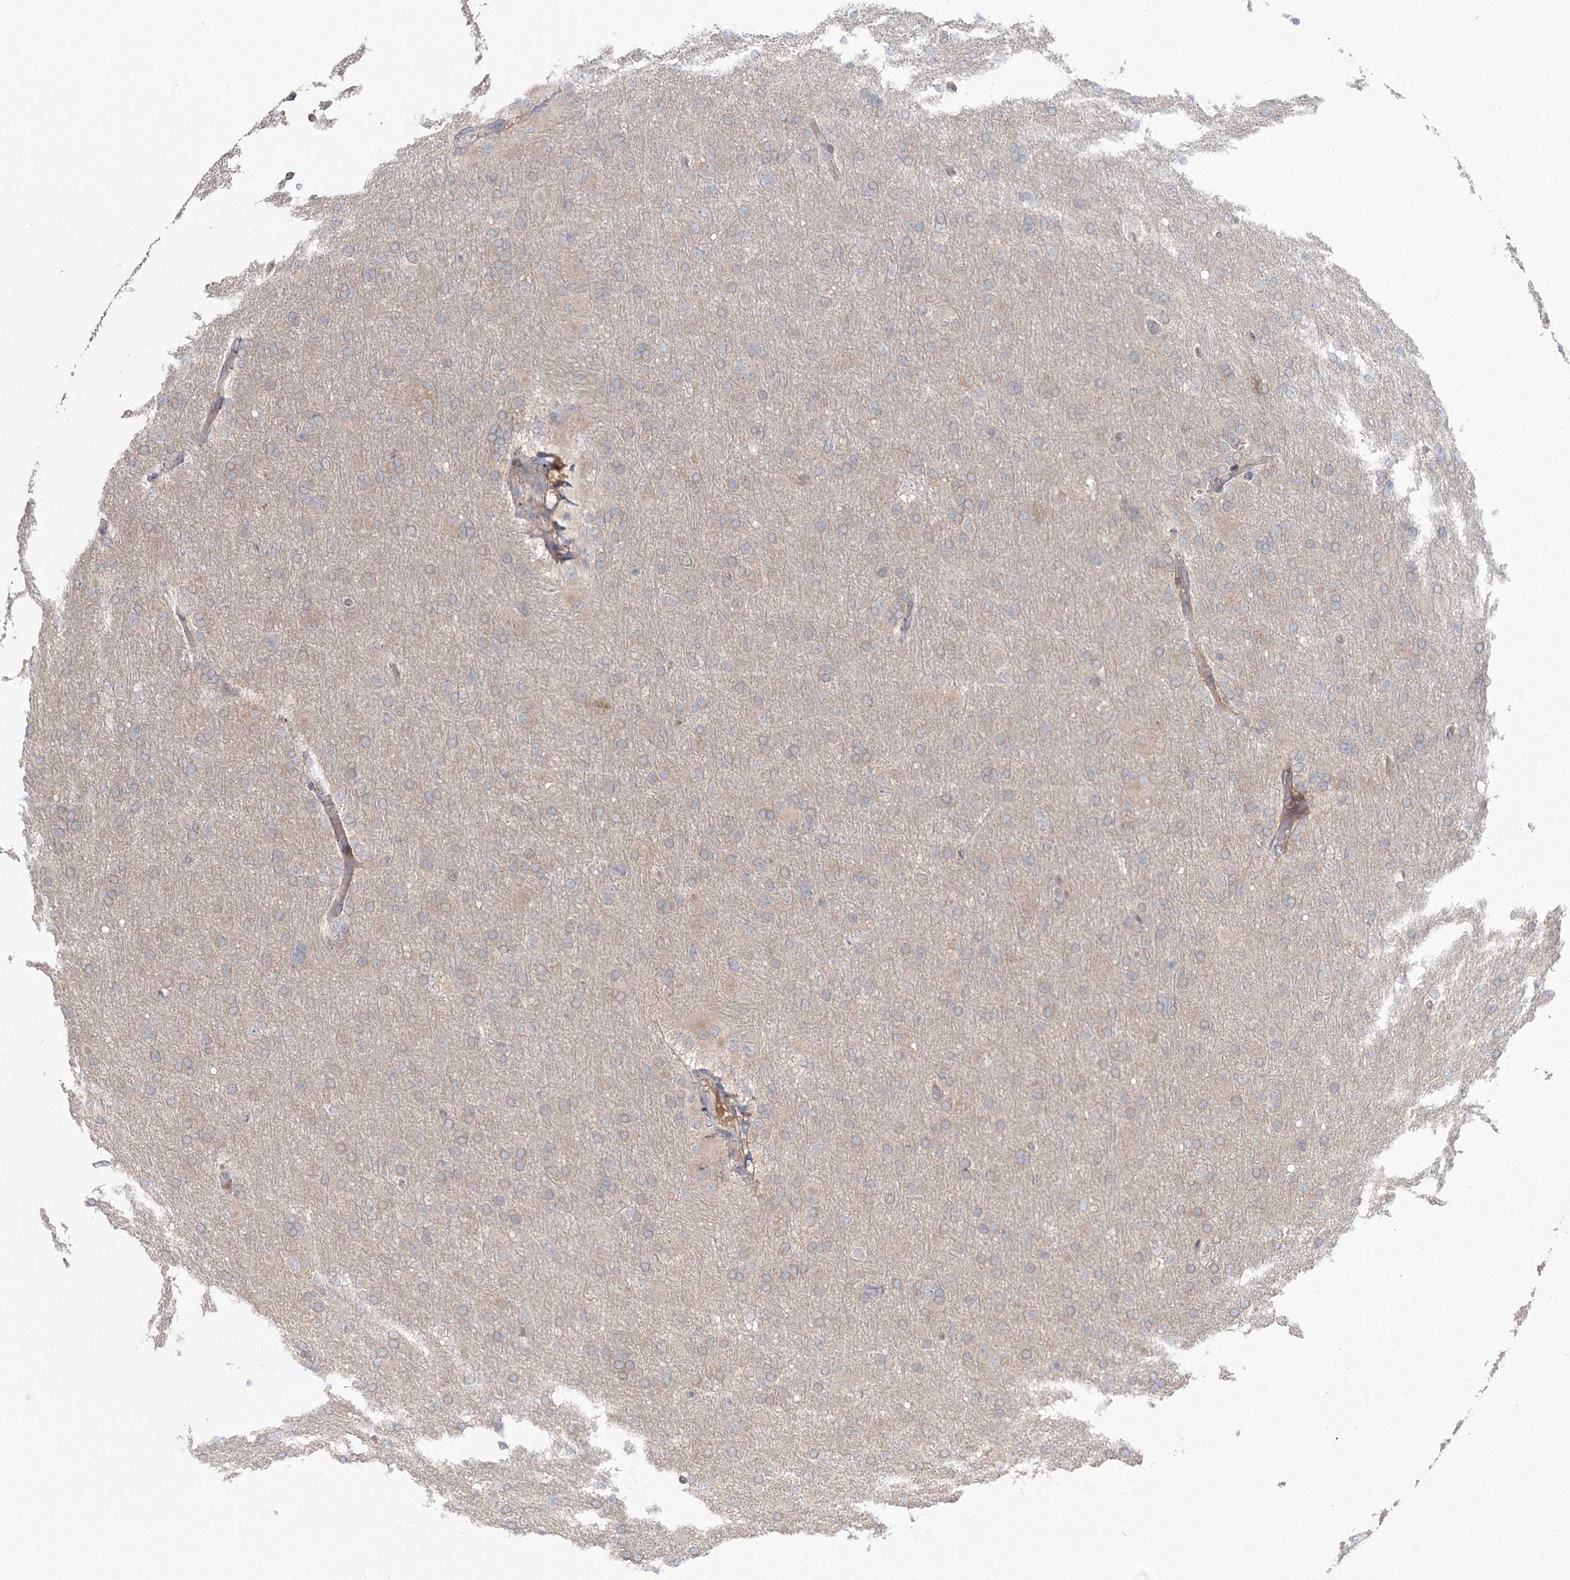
{"staining": {"intensity": "weak", "quantity": "25%-75%", "location": "cytoplasmic/membranous"}, "tissue": "glioma", "cell_type": "Tumor cells", "image_type": "cancer", "snomed": [{"axis": "morphology", "description": "Glioma, malignant, High grade"}, {"axis": "topography", "description": "Cerebral cortex"}], "caption": "A brown stain labels weak cytoplasmic/membranous positivity of a protein in malignant glioma (high-grade) tumor cells.", "gene": "MKRN2", "patient": {"sex": "female", "age": 36}}